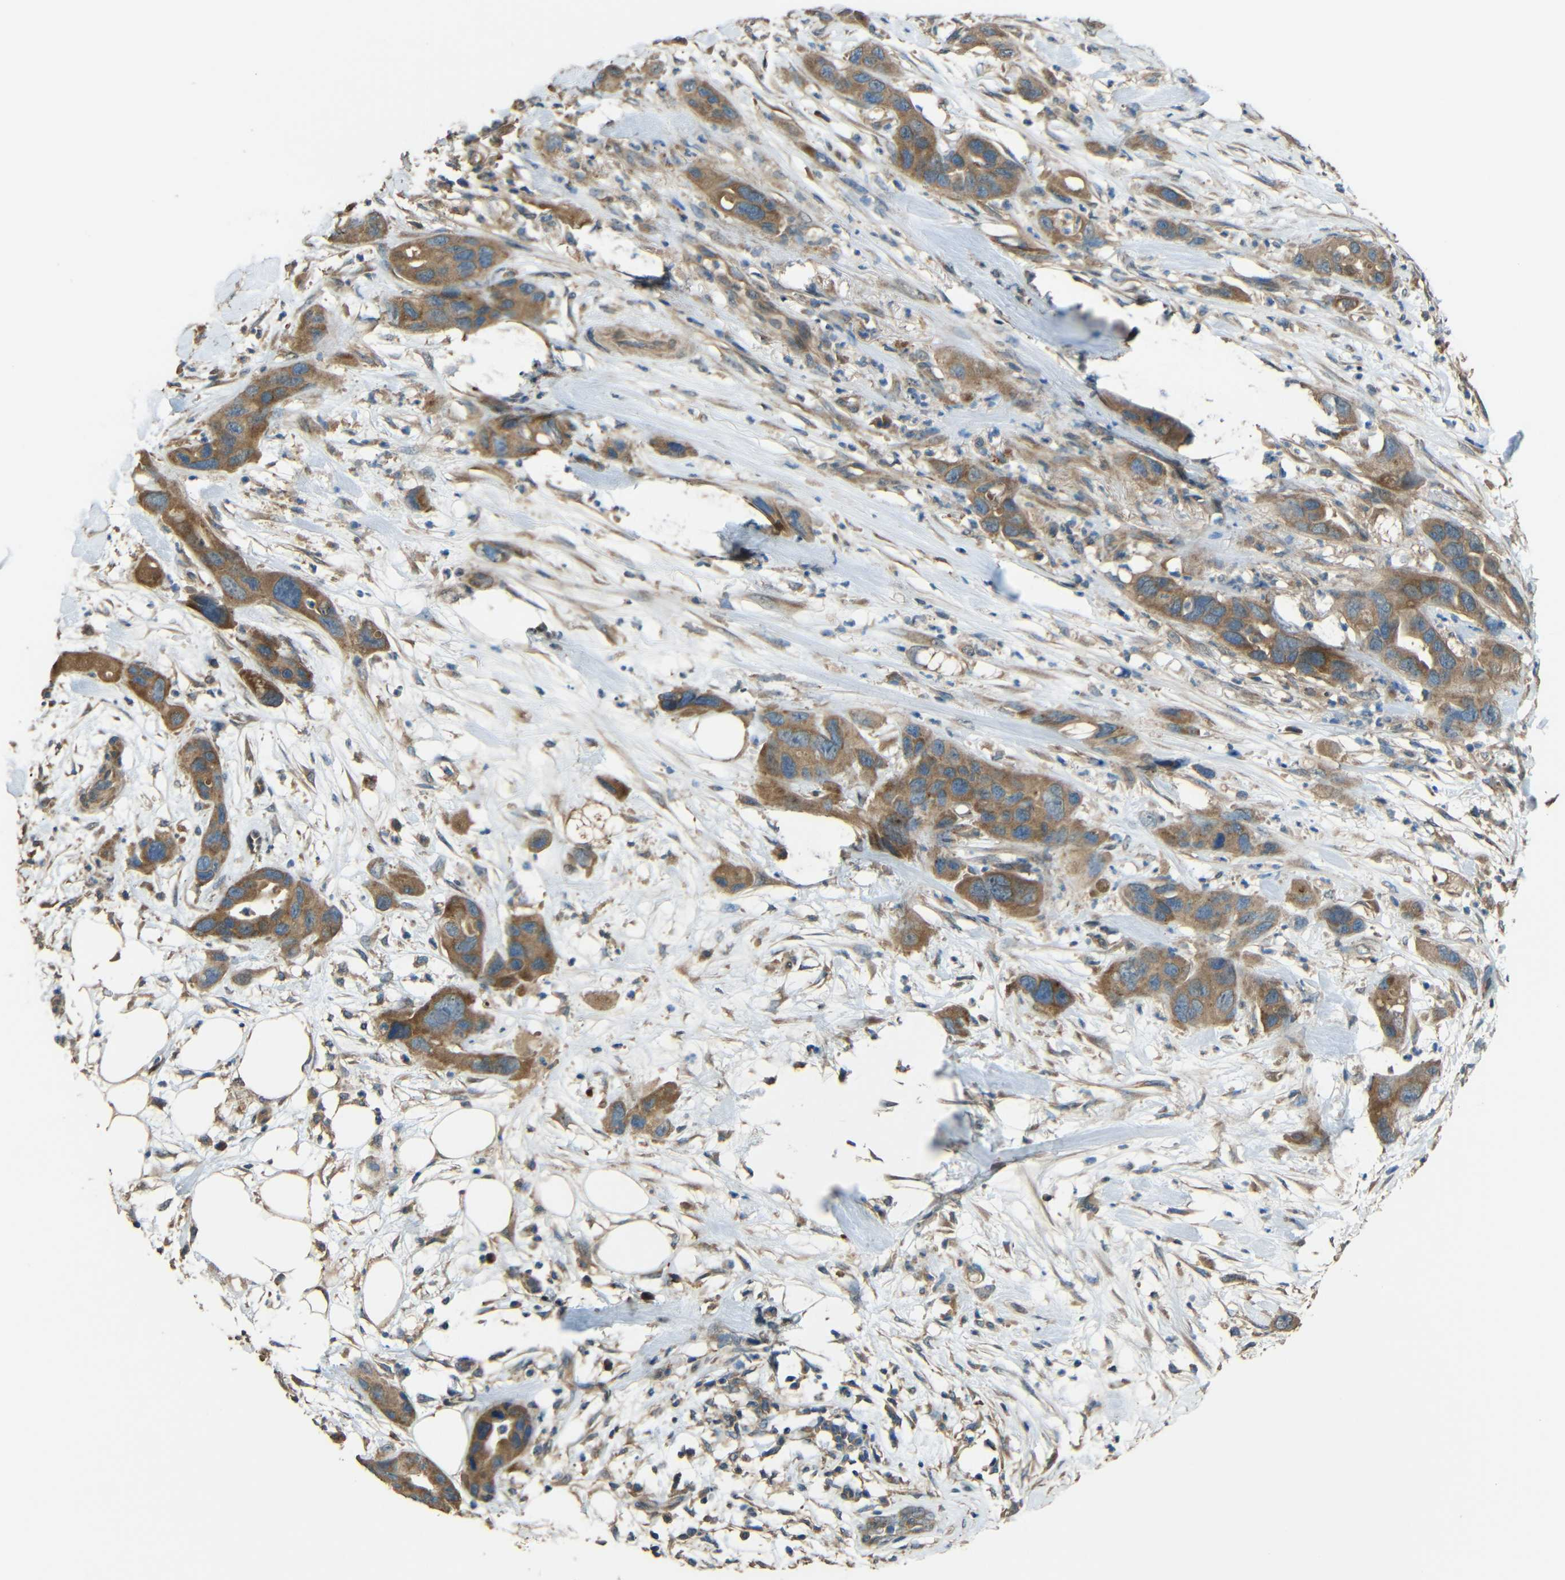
{"staining": {"intensity": "moderate", "quantity": ">75%", "location": "cytoplasmic/membranous"}, "tissue": "pancreatic cancer", "cell_type": "Tumor cells", "image_type": "cancer", "snomed": [{"axis": "morphology", "description": "Adenocarcinoma, NOS"}, {"axis": "topography", "description": "Pancreas"}], "caption": "Moderate cytoplasmic/membranous protein expression is appreciated in about >75% of tumor cells in adenocarcinoma (pancreatic). (brown staining indicates protein expression, while blue staining denotes nuclei).", "gene": "ACACA", "patient": {"sex": "female", "age": 71}}